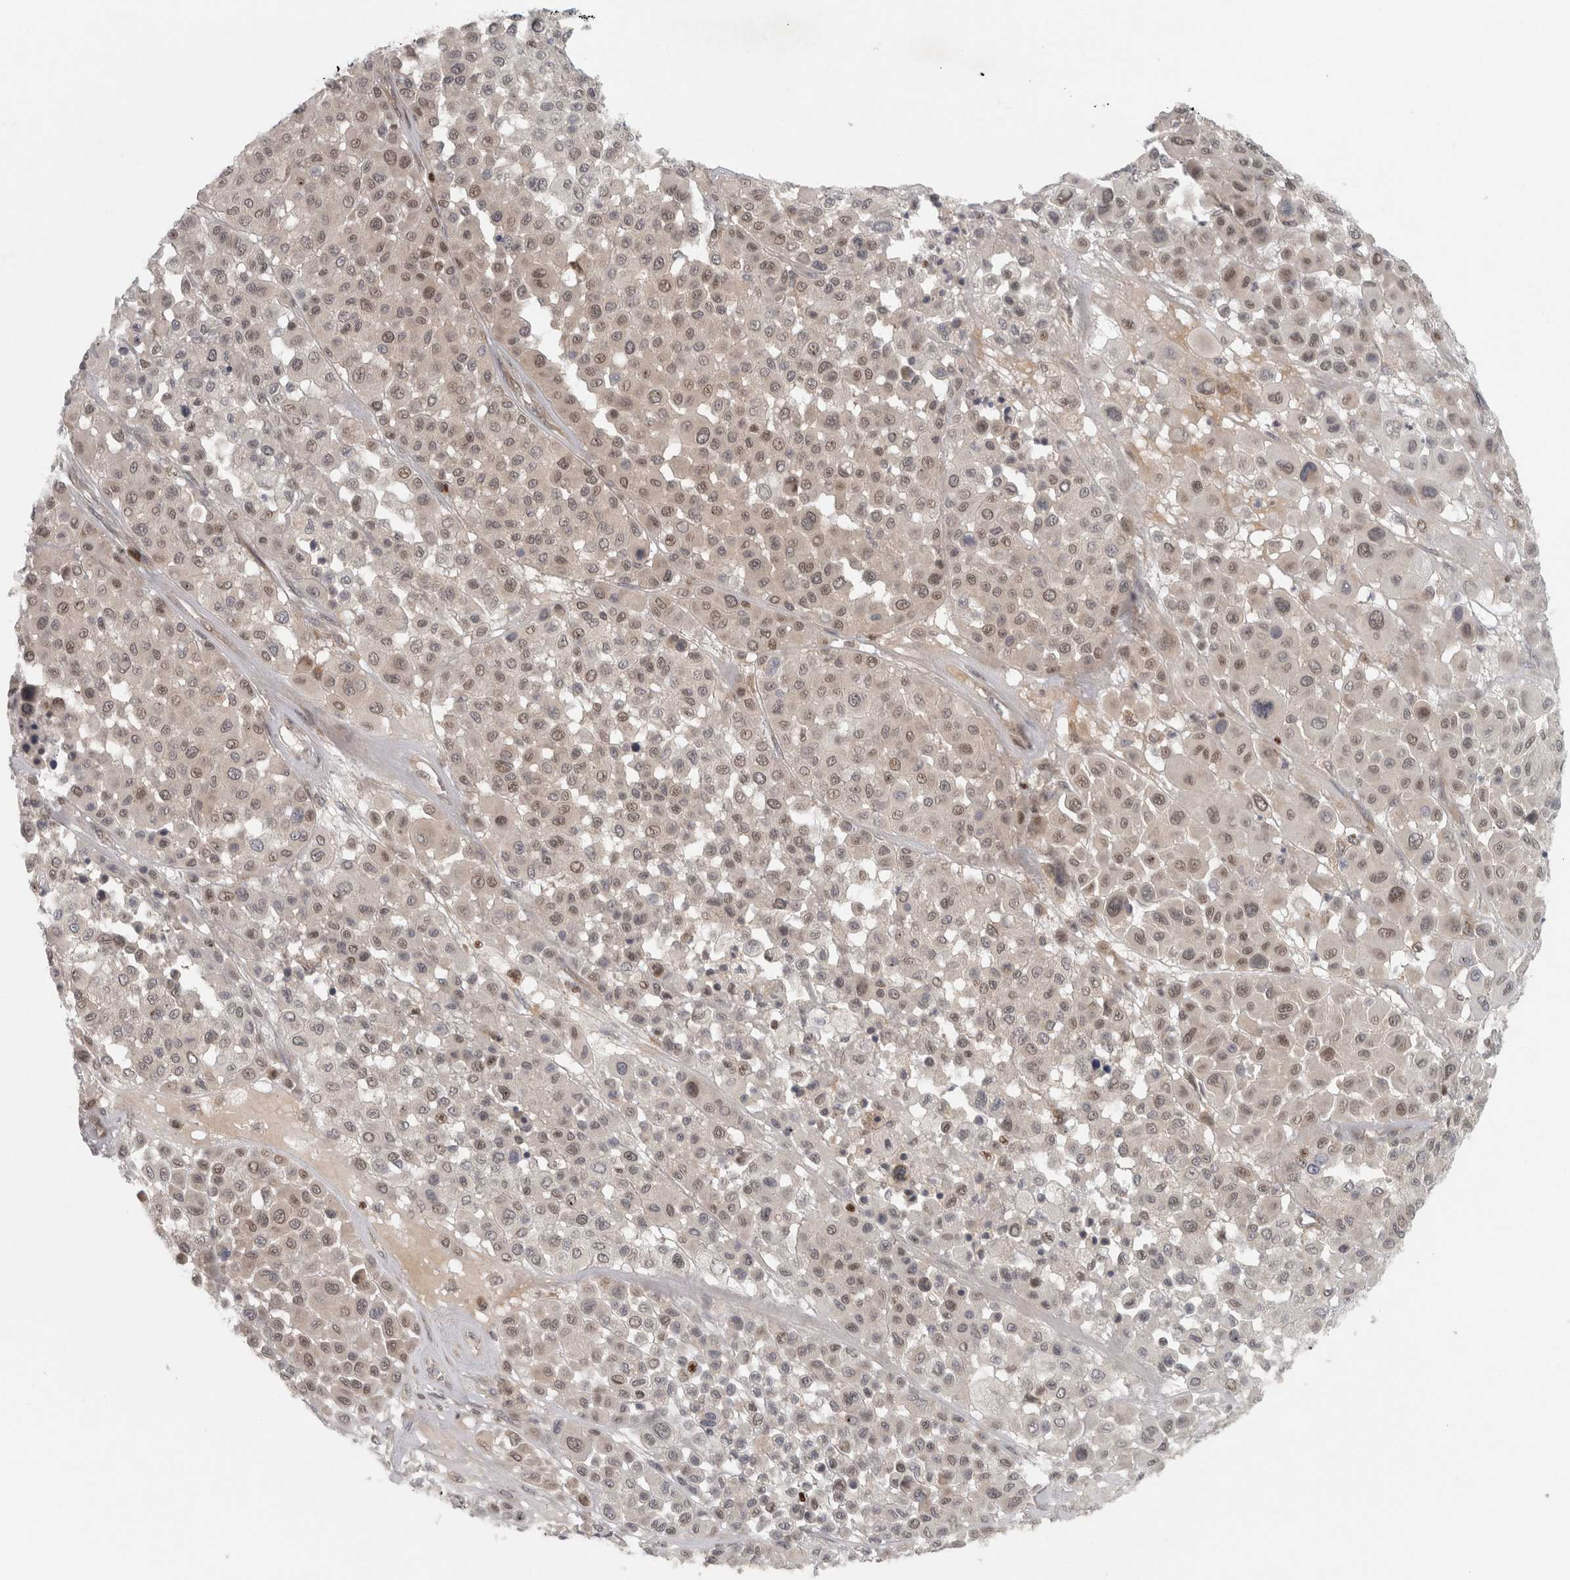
{"staining": {"intensity": "weak", "quantity": "25%-75%", "location": "nuclear"}, "tissue": "melanoma", "cell_type": "Tumor cells", "image_type": "cancer", "snomed": [{"axis": "morphology", "description": "Malignant melanoma, Metastatic site"}, {"axis": "topography", "description": "Soft tissue"}], "caption": "This is an image of immunohistochemistry staining of melanoma, which shows weak expression in the nuclear of tumor cells.", "gene": "KDM8", "patient": {"sex": "male", "age": 41}}